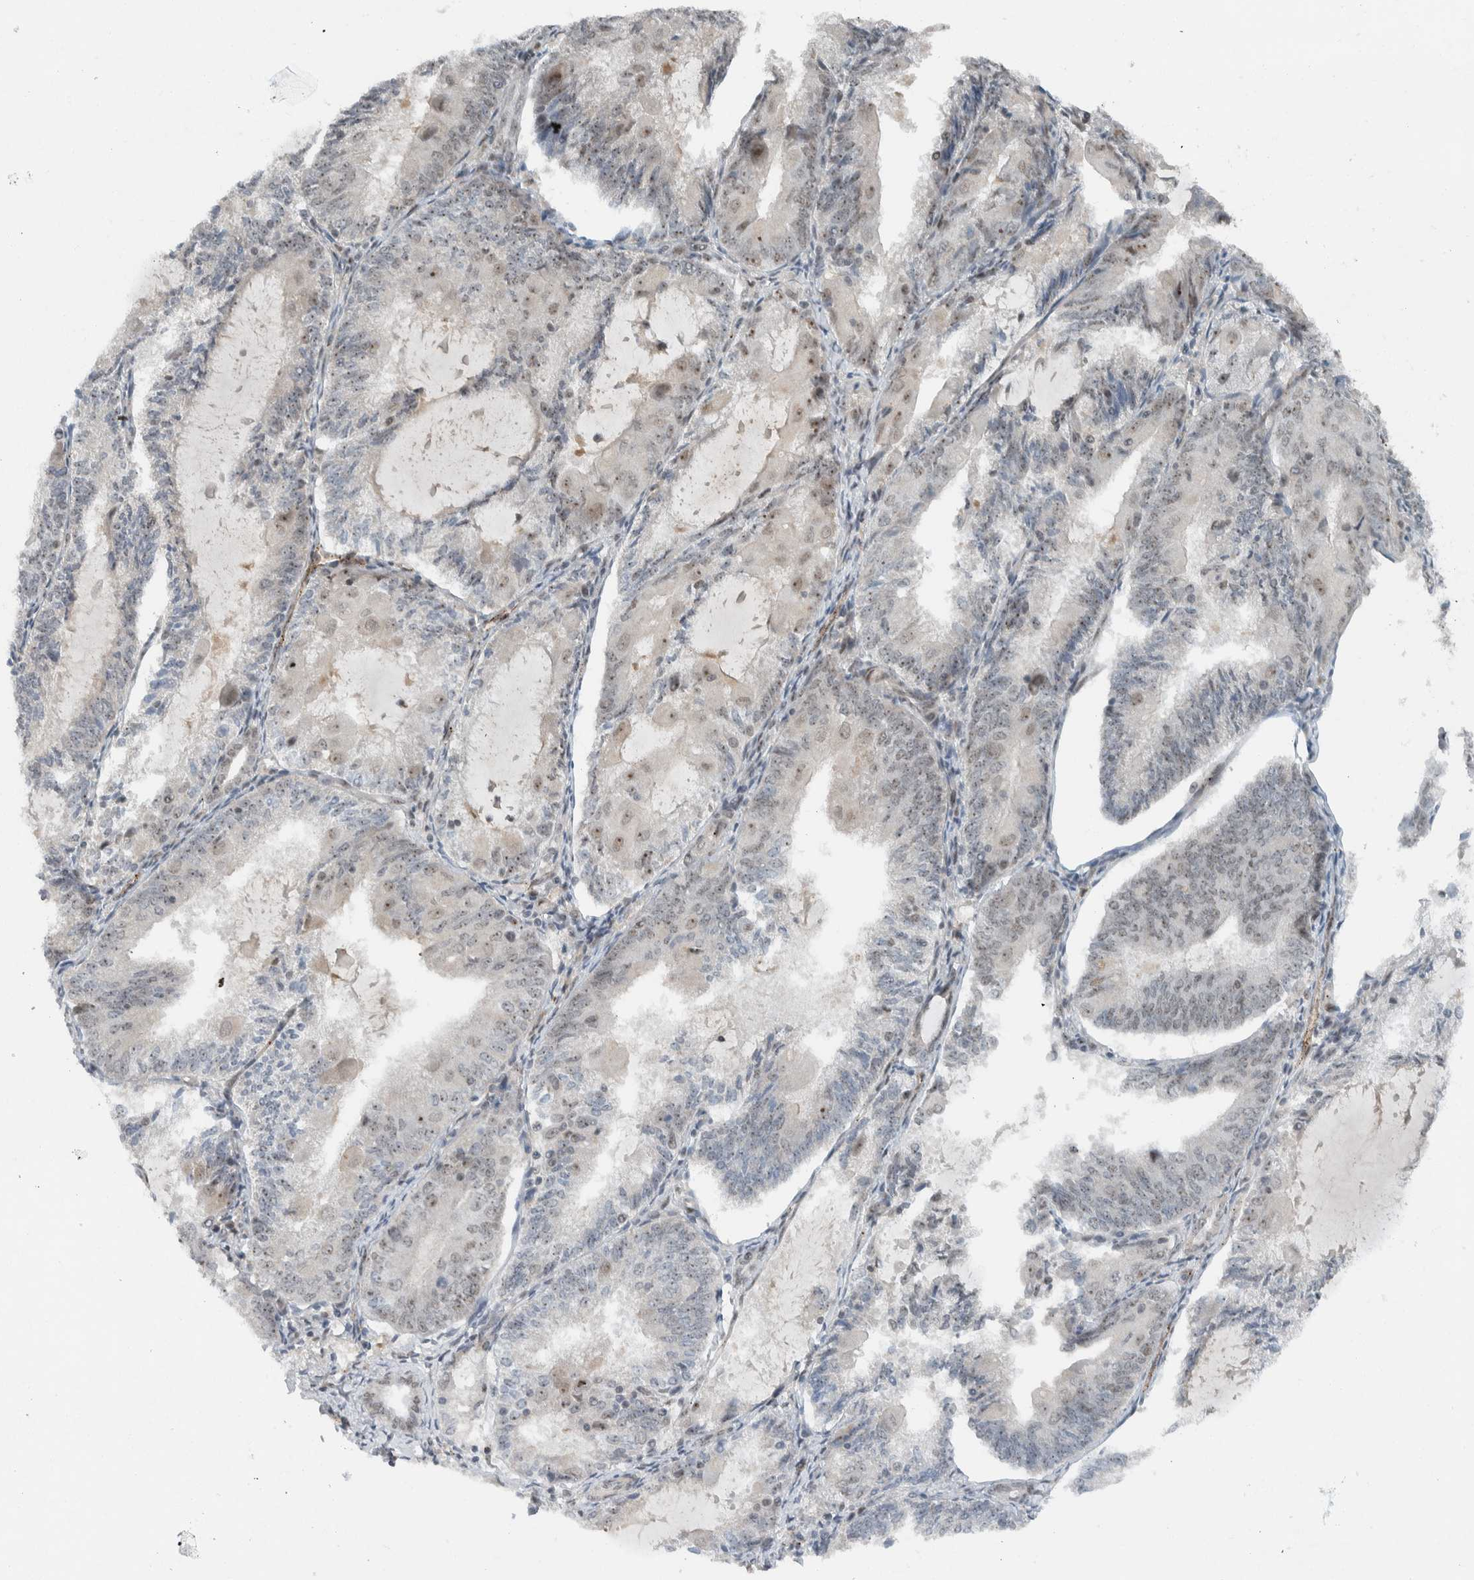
{"staining": {"intensity": "weak", "quantity": ">75%", "location": "nuclear"}, "tissue": "endometrial cancer", "cell_type": "Tumor cells", "image_type": "cancer", "snomed": [{"axis": "morphology", "description": "Adenocarcinoma, NOS"}, {"axis": "topography", "description": "Endometrium"}], "caption": "Immunohistochemical staining of endometrial cancer (adenocarcinoma) exhibits low levels of weak nuclear protein staining in about >75% of tumor cells. Immunohistochemistry (ihc) stains the protein of interest in brown and the nuclei are stained blue.", "gene": "ZFP91", "patient": {"sex": "female", "age": 81}}